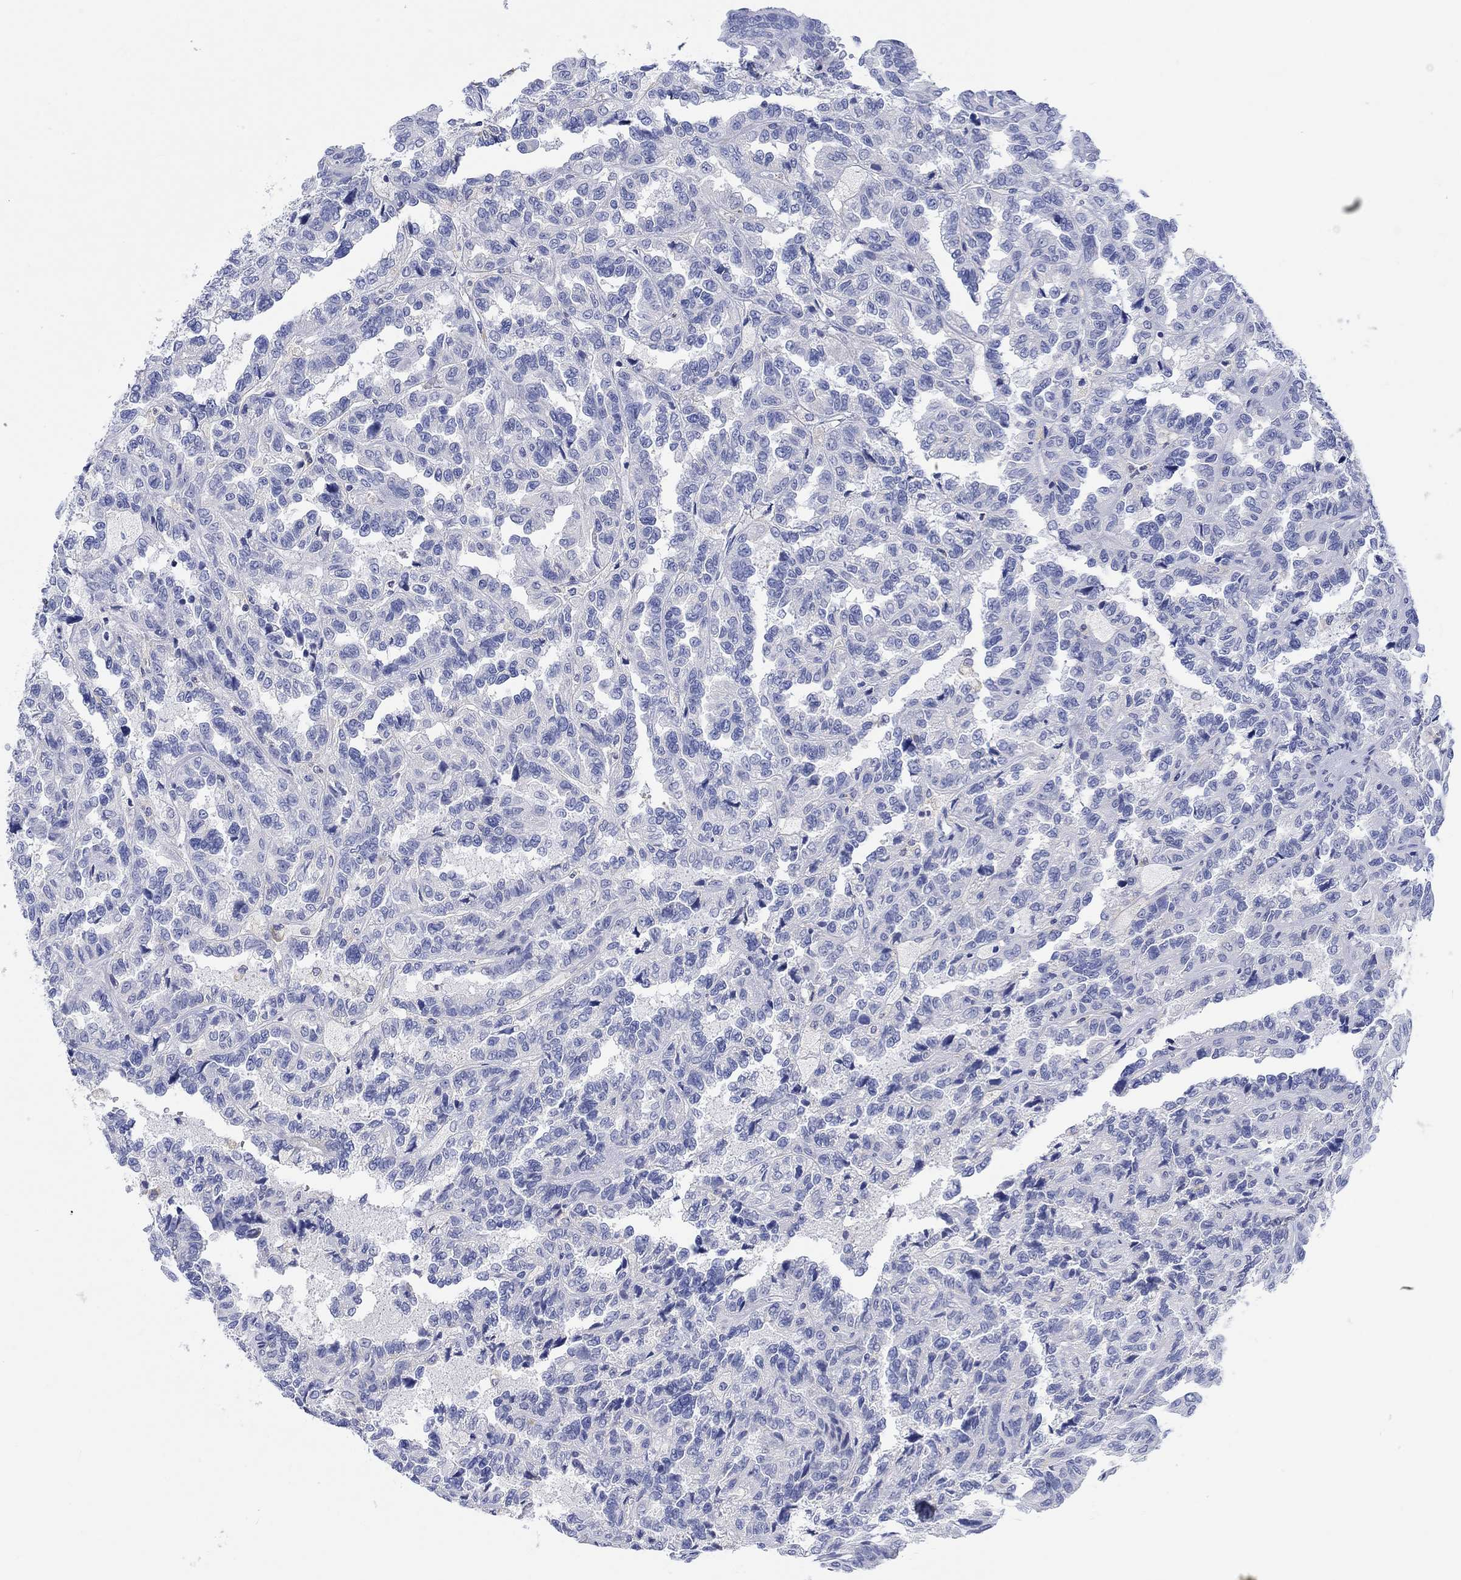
{"staining": {"intensity": "negative", "quantity": "none", "location": "none"}, "tissue": "renal cancer", "cell_type": "Tumor cells", "image_type": "cancer", "snomed": [{"axis": "morphology", "description": "Adenocarcinoma, NOS"}, {"axis": "topography", "description": "Kidney"}], "caption": "Immunohistochemical staining of human renal cancer (adenocarcinoma) exhibits no significant expression in tumor cells. (Stains: DAB immunohistochemistry (IHC) with hematoxylin counter stain, Microscopy: brightfield microscopy at high magnification).", "gene": "GCM1", "patient": {"sex": "male", "age": 79}}